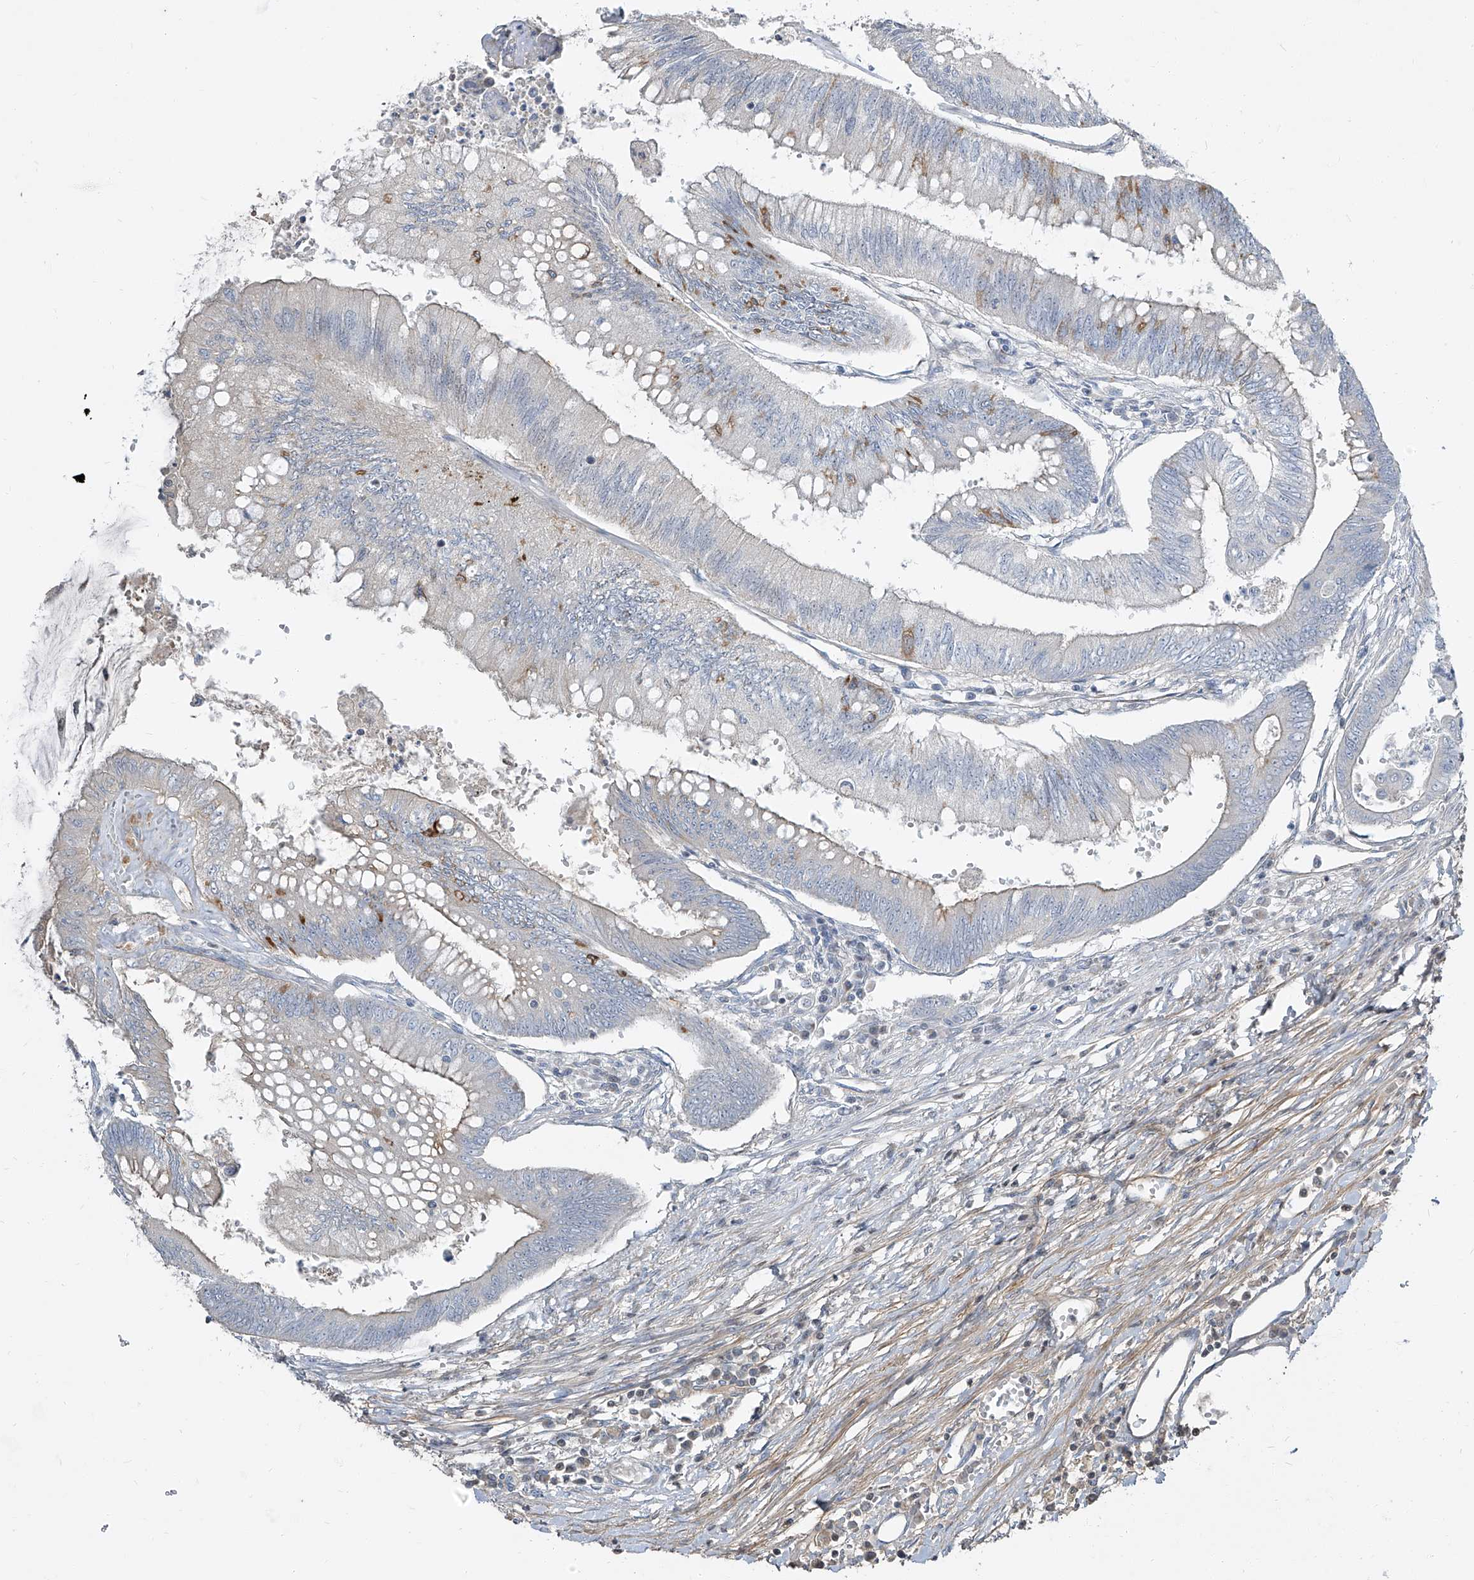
{"staining": {"intensity": "negative", "quantity": "none", "location": "none"}, "tissue": "colorectal cancer", "cell_type": "Tumor cells", "image_type": "cancer", "snomed": [{"axis": "morphology", "description": "Adenoma, NOS"}, {"axis": "morphology", "description": "Adenocarcinoma, NOS"}, {"axis": "topography", "description": "Colon"}], "caption": "Colorectal cancer was stained to show a protein in brown. There is no significant expression in tumor cells.", "gene": "HOXA3", "patient": {"sex": "male", "age": 79}}